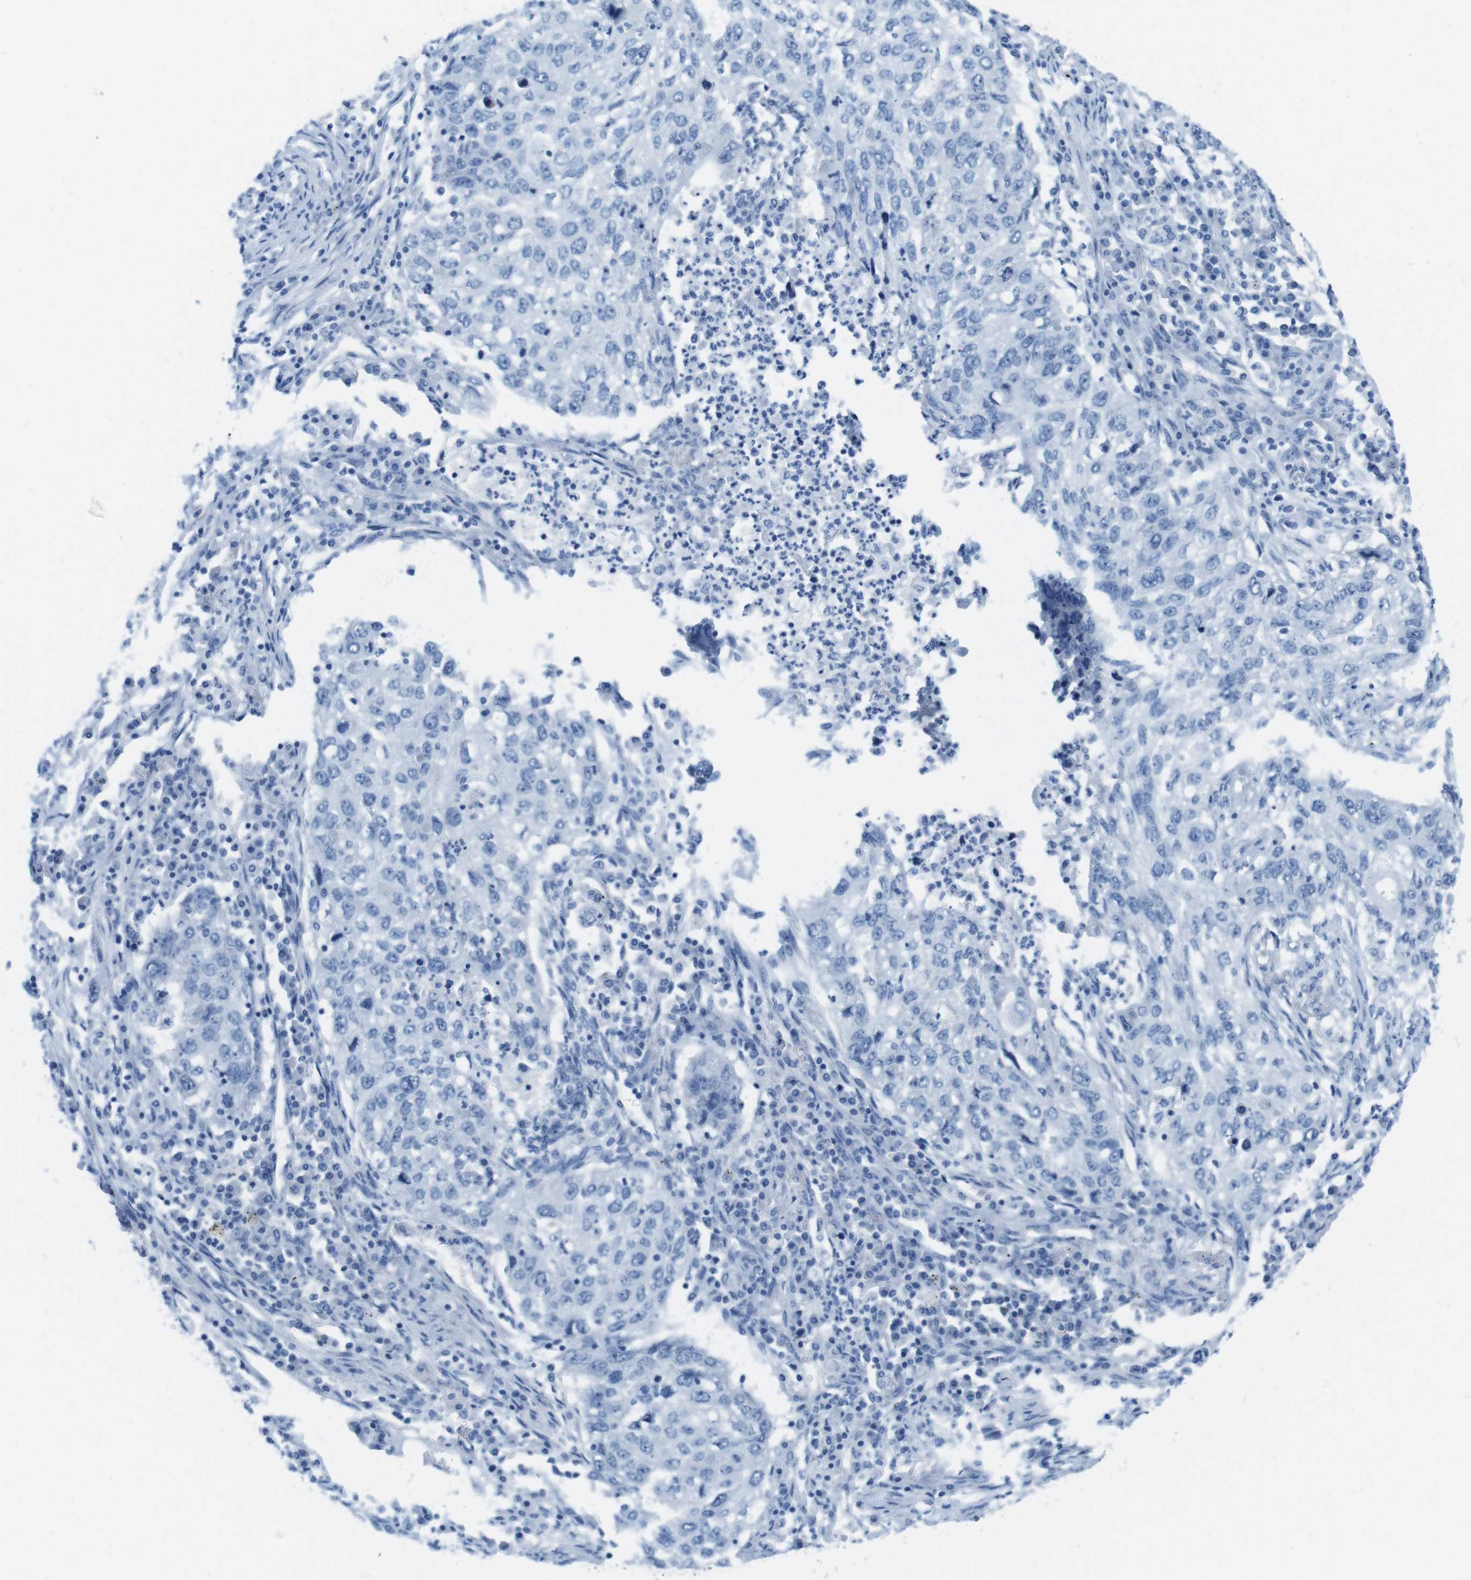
{"staining": {"intensity": "negative", "quantity": "none", "location": "none"}, "tissue": "lung cancer", "cell_type": "Tumor cells", "image_type": "cancer", "snomed": [{"axis": "morphology", "description": "Squamous cell carcinoma, NOS"}, {"axis": "topography", "description": "Lung"}], "caption": "High magnification brightfield microscopy of lung cancer stained with DAB (brown) and counterstained with hematoxylin (blue): tumor cells show no significant expression.", "gene": "GAP43", "patient": {"sex": "female", "age": 63}}